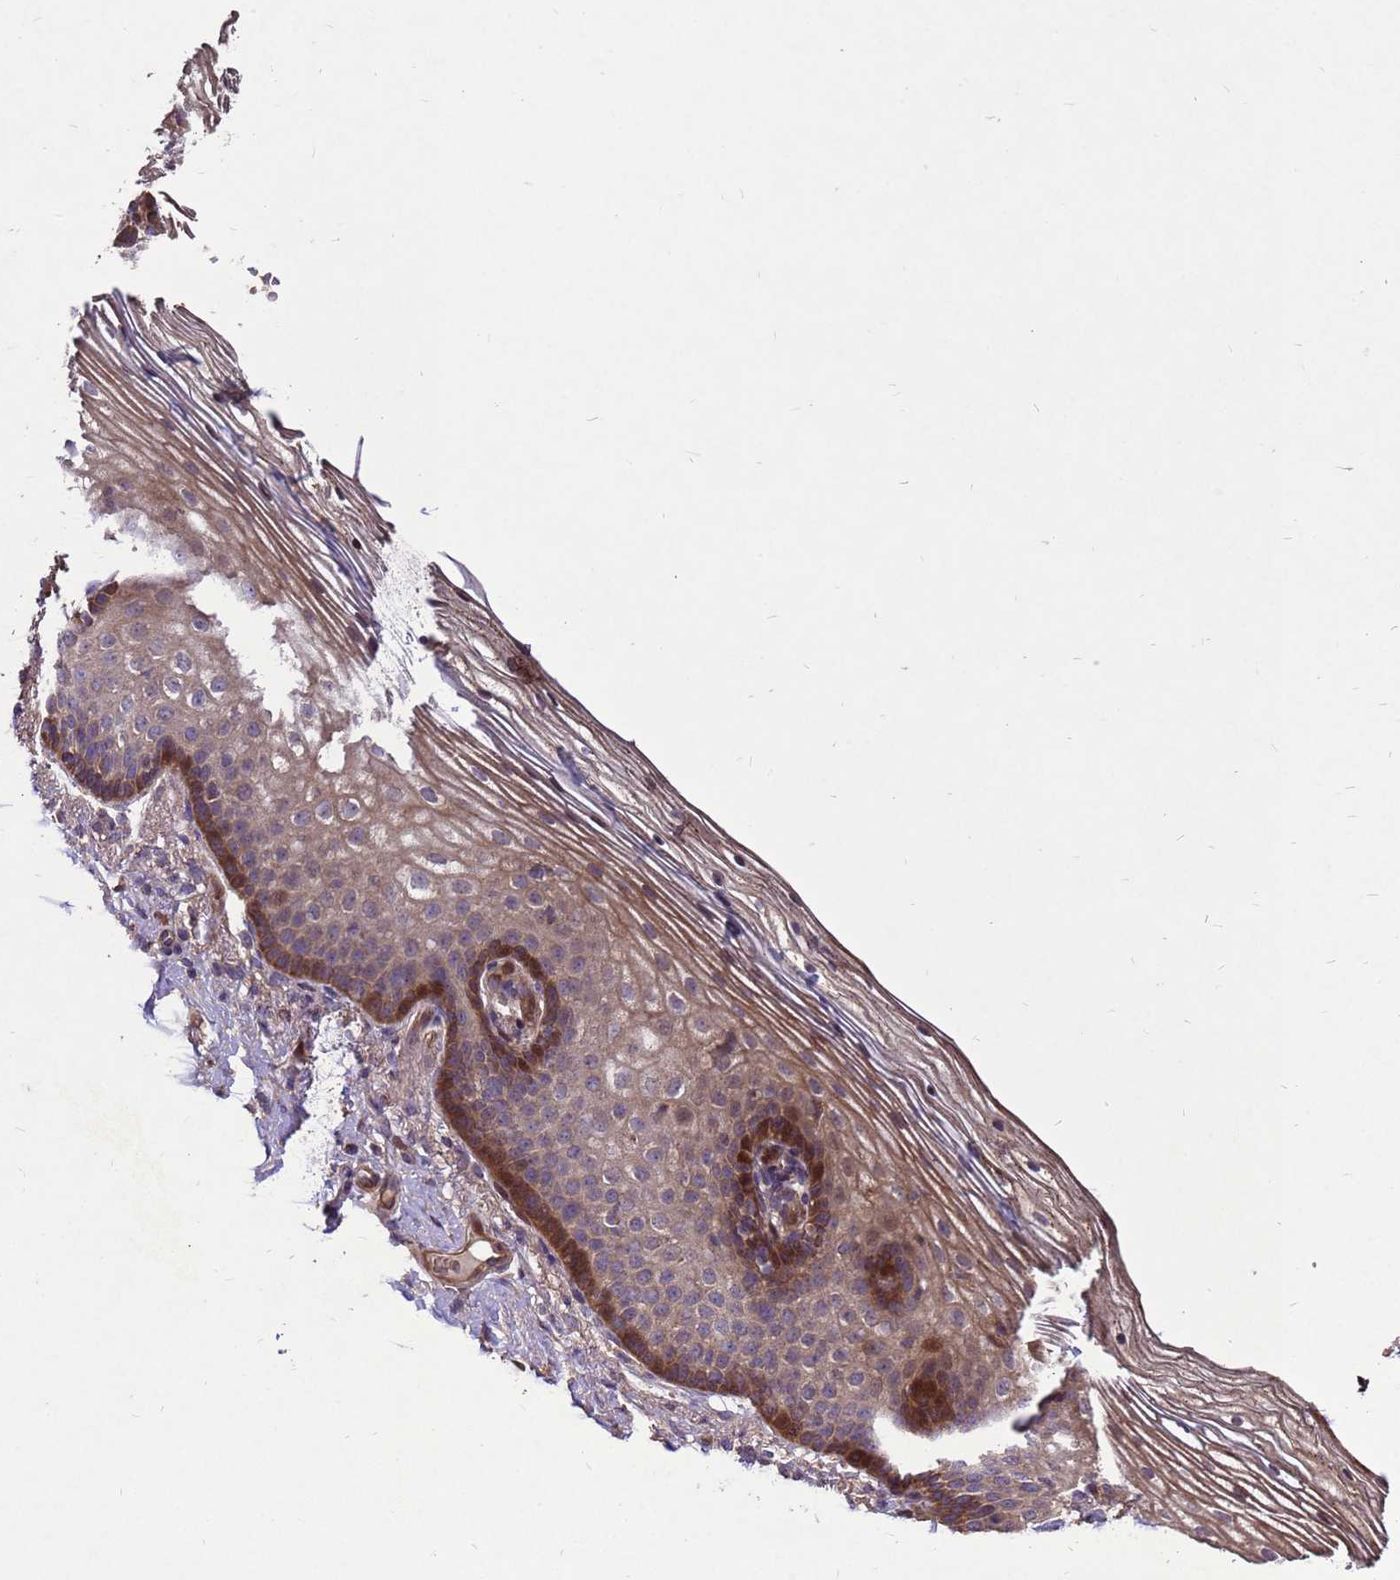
{"staining": {"intensity": "strong", "quantity": "<25%", "location": "cytoplasmic/membranous,nuclear"}, "tissue": "vagina", "cell_type": "Squamous epithelial cells", "image_type": "normal", "snomed": [{"axis": "morphology", "description": "Normal tissue, NOS"}, {"axis": "topography", "description": "Vagina"}], "caption": "Immunohistochemical staining of benign vagina reveals <25% levels of strong cytoplasmic/membranous,nuclear protein staining in approximately <25% of squamous epithelial cells. (Brightfield microscopy of DAB IHC at high magnification).", "gene": "RSPRY1", "patient": {"sex": "female", "age": 60}}